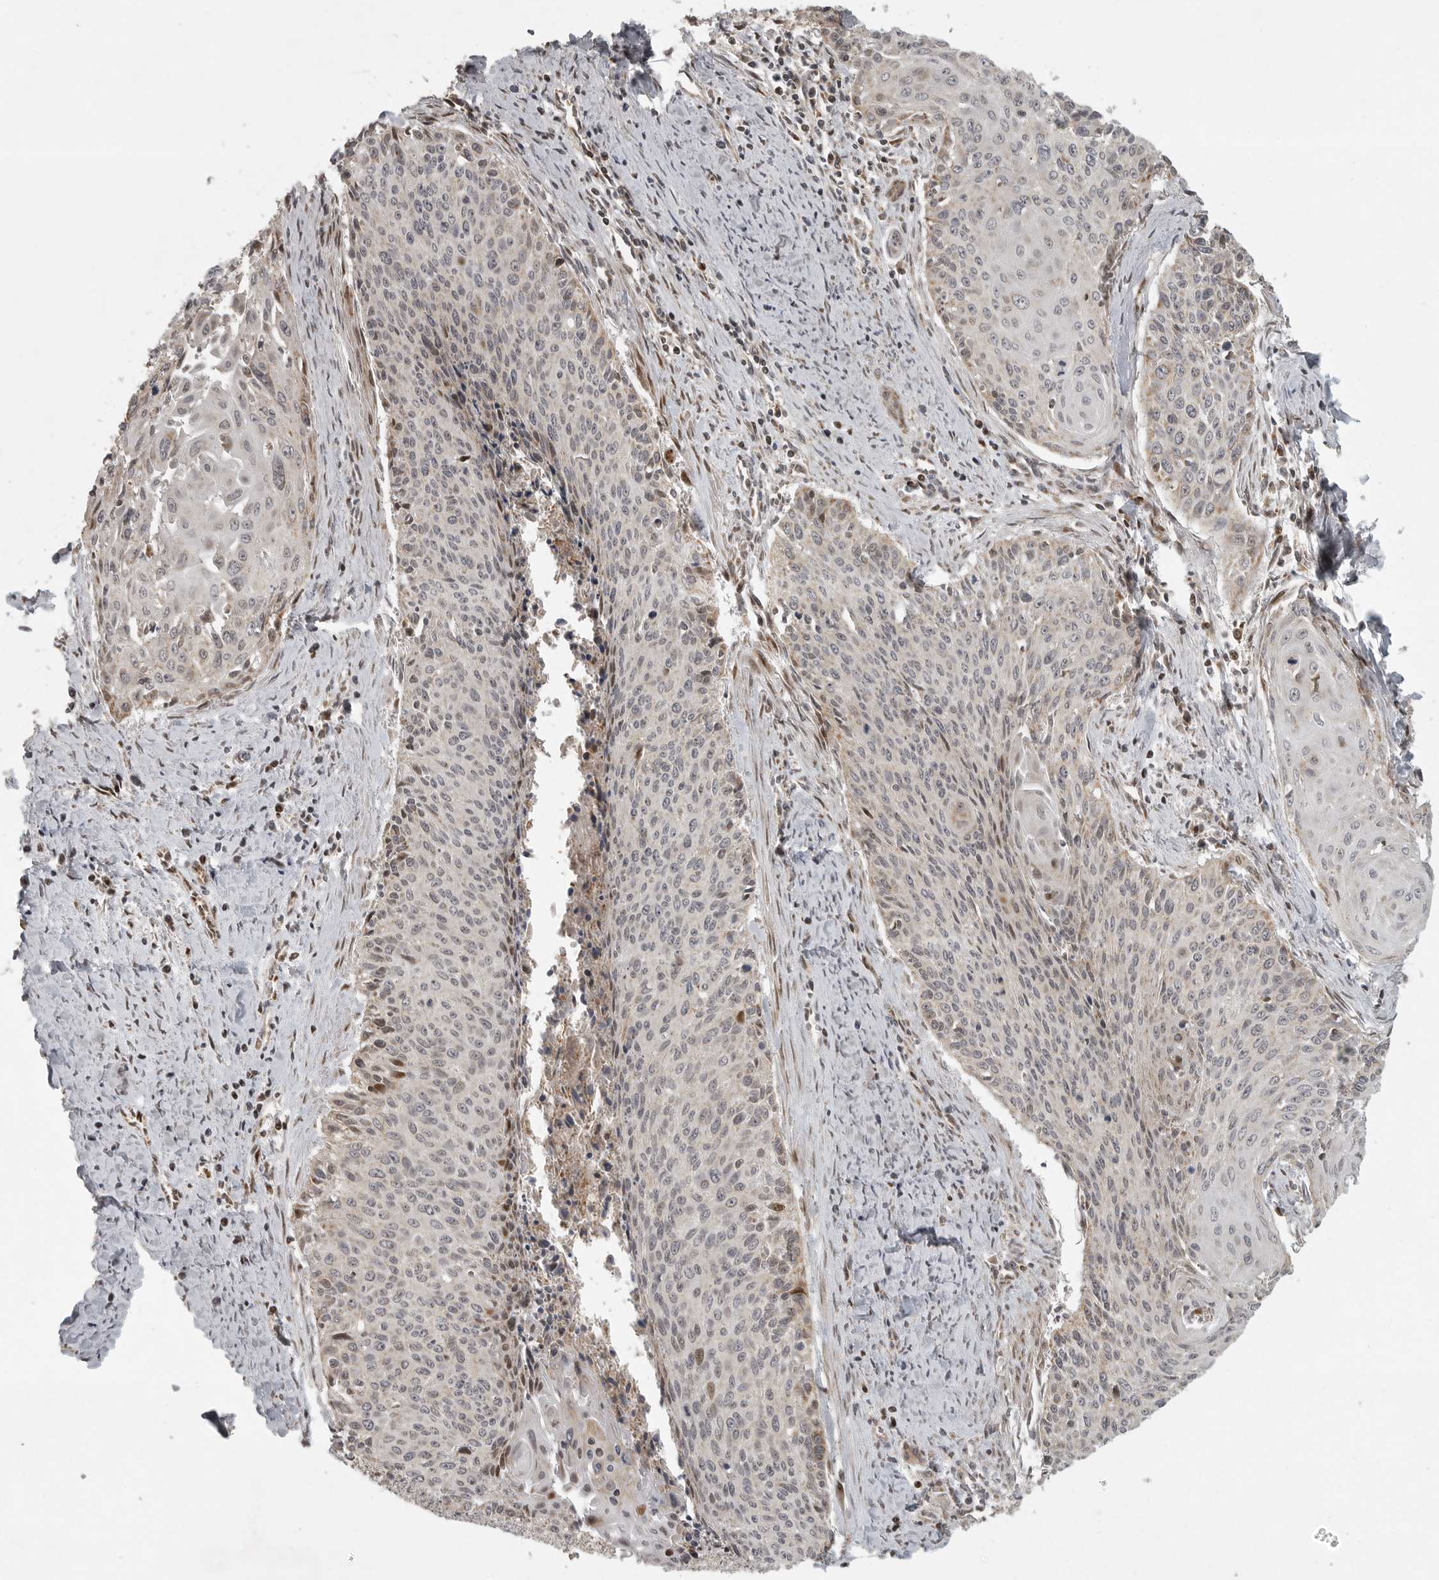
{"staining": {"intensity": "weak", "quantity": "<25%", "location": "cytoplasmic/membranous"}, "tissue": "cervical cancer", "cell_type": "Tumor cells", "image_type": "cancer", "snomed": [{"axis": "morphology", "description": "Squamous cell carcinoma, NOS"}, {"axis": "topography", "description": "Cervix"}], "caption": "DAB immunohistochemical staining of cervical squamous cell carcinoma reveals no significant positivity in tumor cells. (IHC, brightfield microscopy, high magnification).", "gene": "NARS2", "patient": {"sex": "female", "age": 55}}